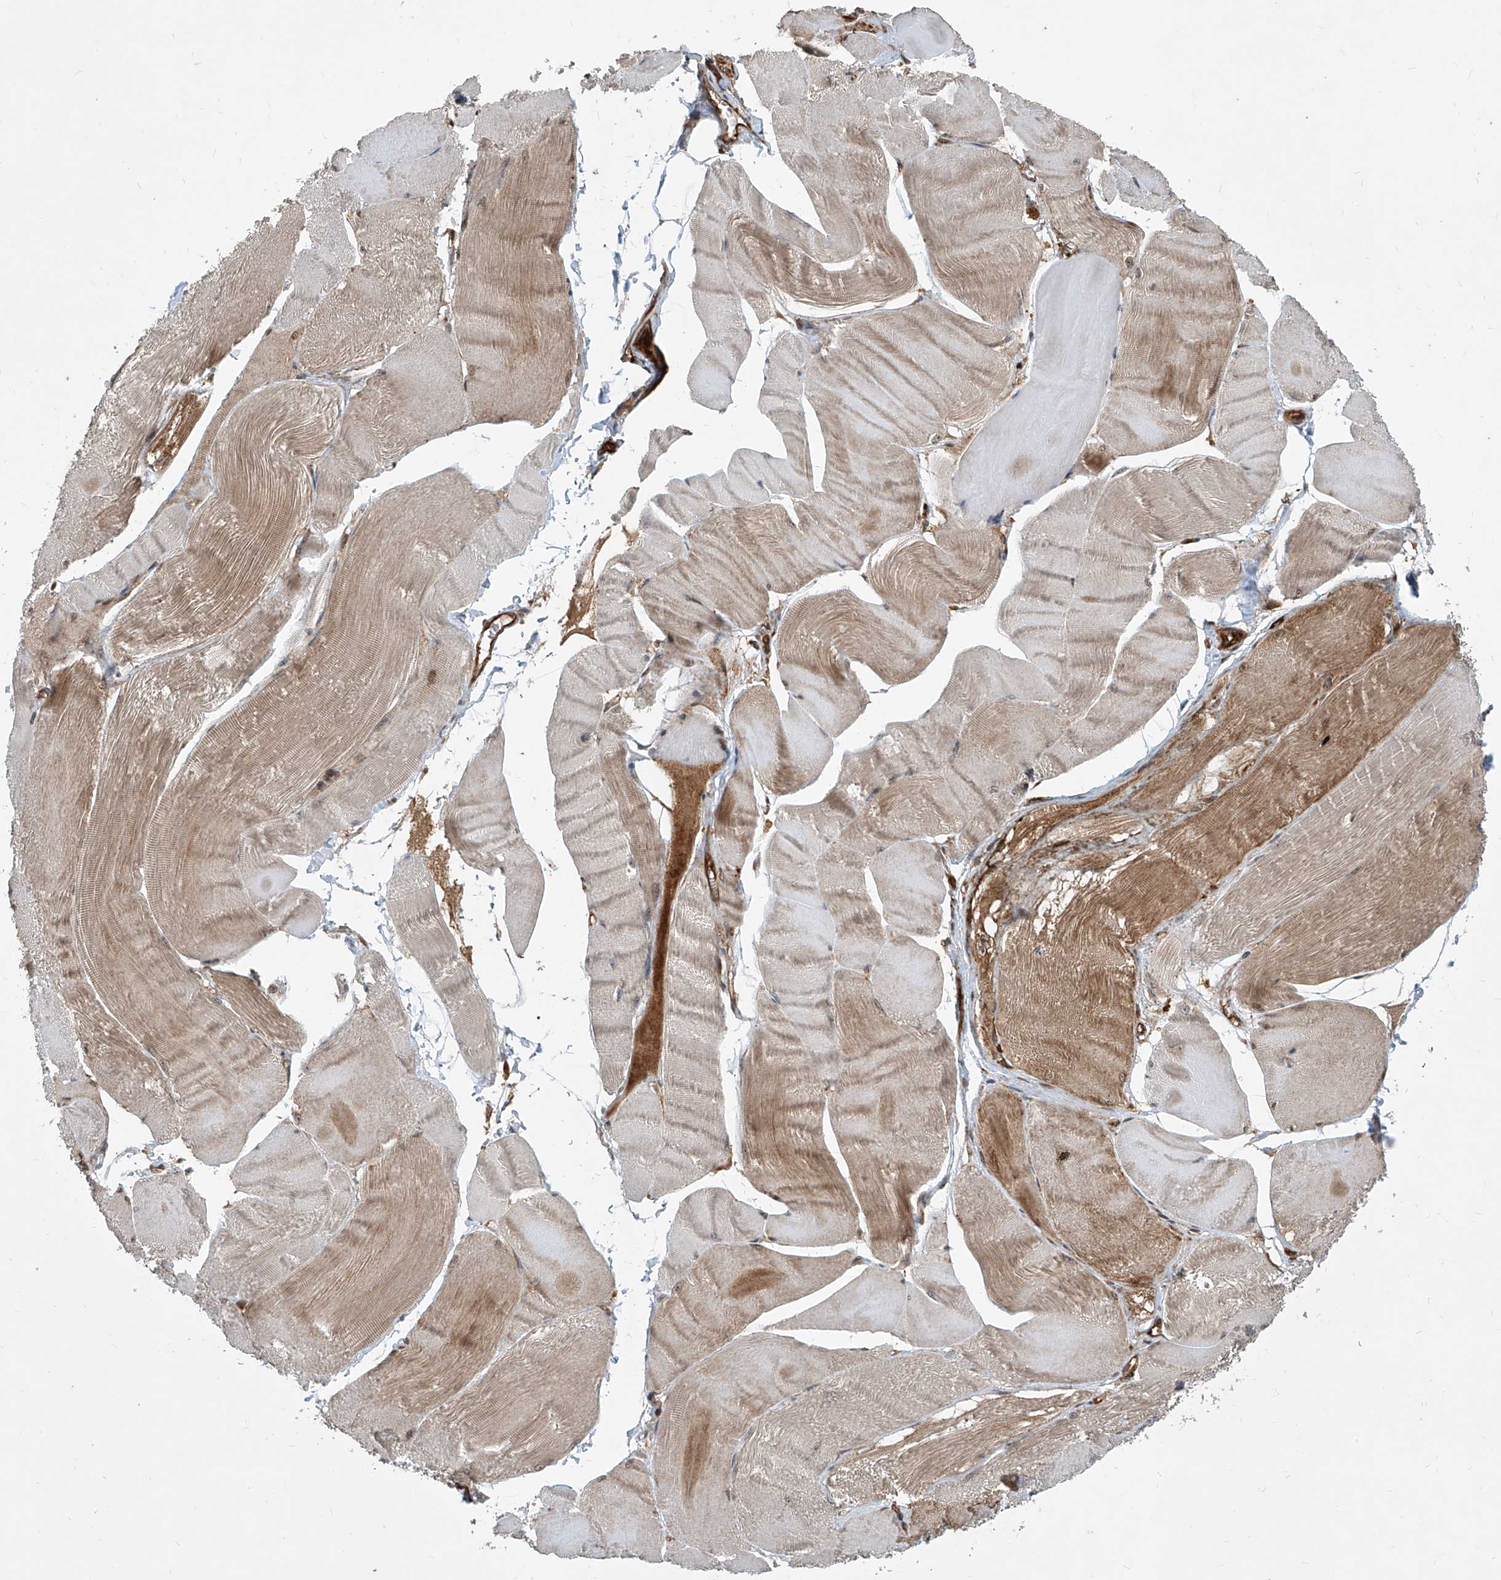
{"staining": {"intensity": "moderate", "quantity": "25%-75%", "location": "cytoplasmic/membranous"}, "tissue": "skeletal muscle", "cell_type": "Myocytes", "image_type": "normal", "snomed": [{"axis": "morphology", "description": "Normal tissue, NOS"}, {"axis": "morphology", "description": "Basal cell carcinoma"}, {"axis": "topography", "description": "Skeletal muscle"}], "caption": "IHC histopathology image of normal skeletal muscle: human skeletal muscle stained using immunohistochemistry shows medium levels of moderate protein expression localized specifically in the cytoplasmic/membranous of myocytes, appearing as a cytoplasmic/membranous brown color.", "gene": "MAGED2", "patient": {"sex": "female", "age": 64}}